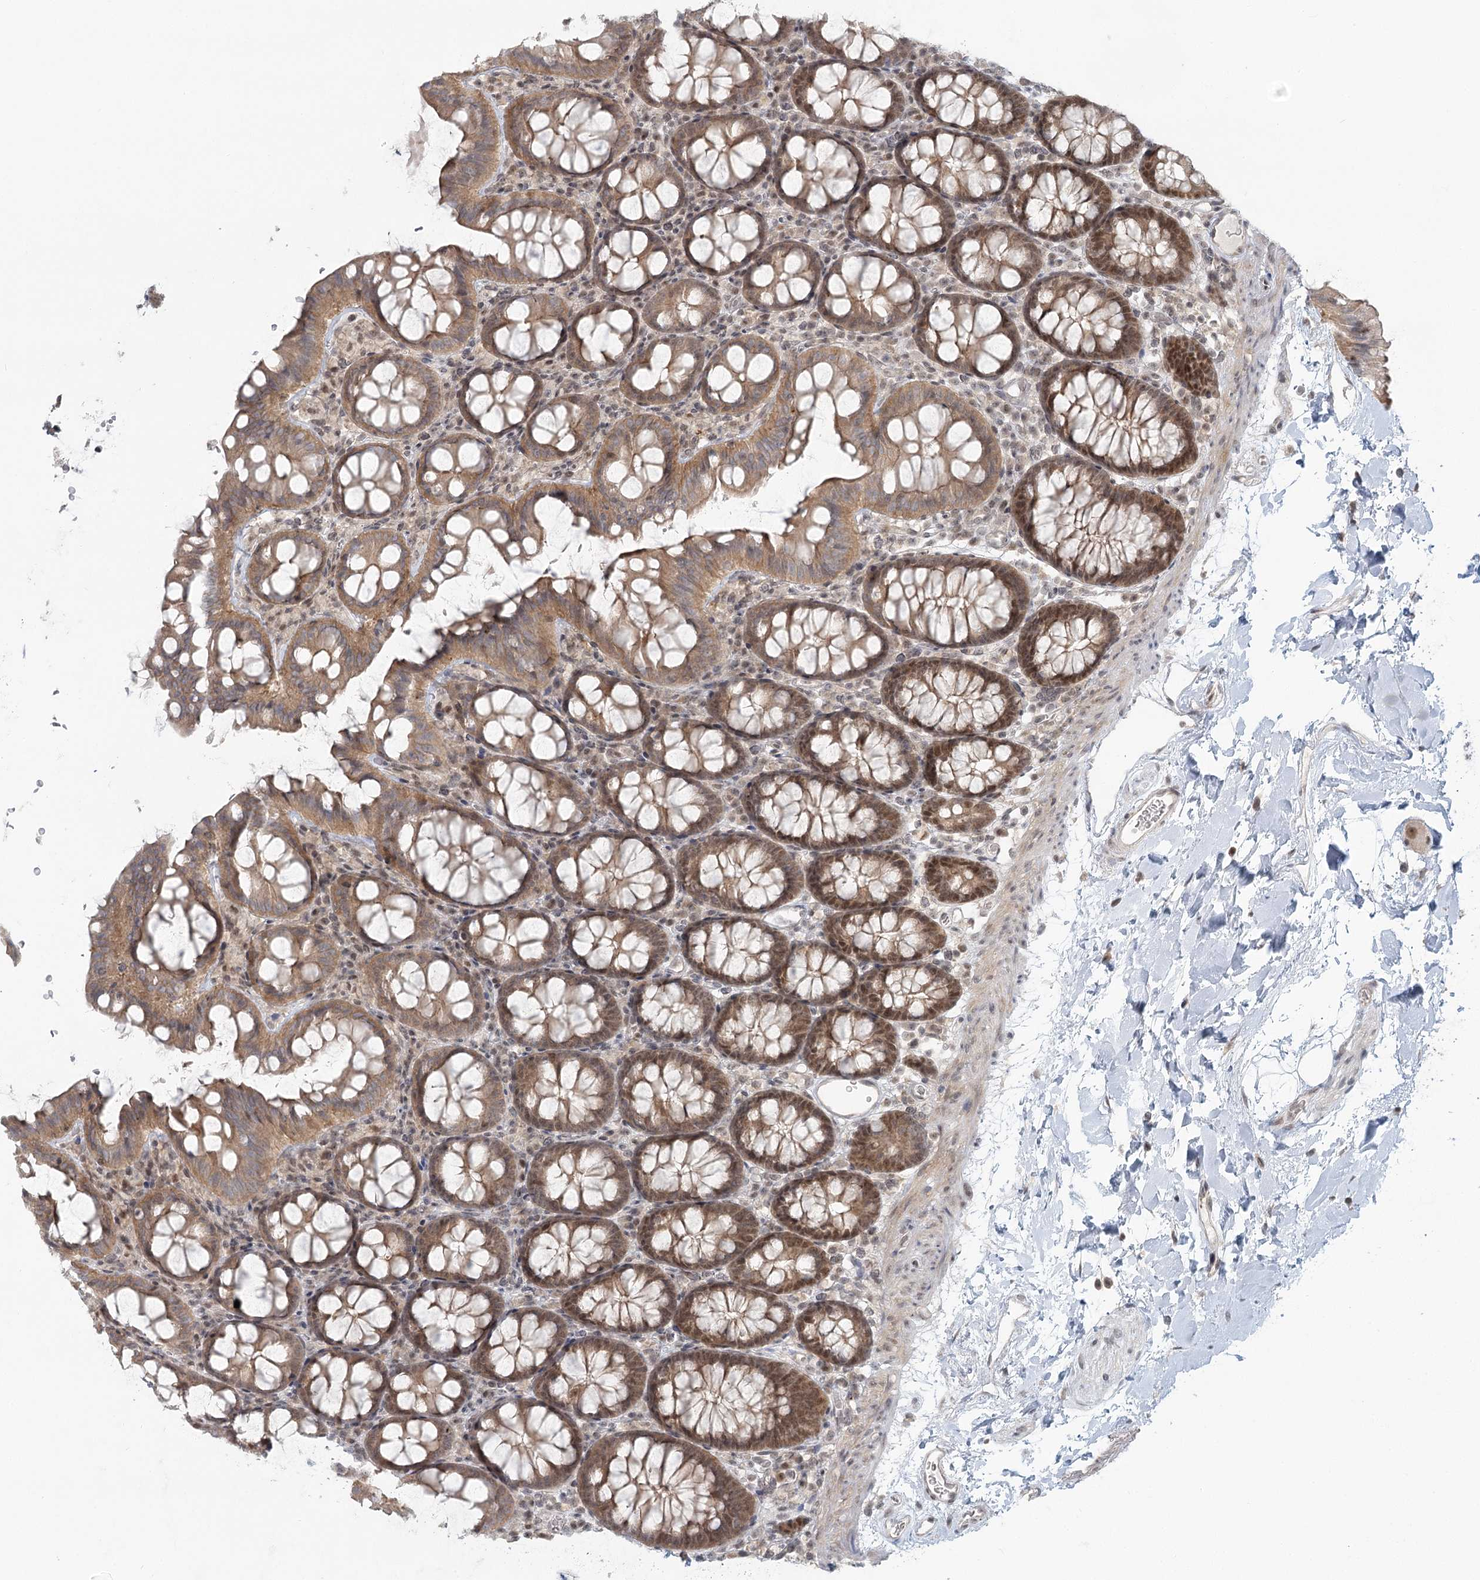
{"staining": {"intensity": "weak", "quantity": "25%-75%", "location": "cytoplasmic/membranous"}, "tissue": "colon", "cell_type": "Endothelial cells", "image_type": "normal", "snomed": [{"axis": "morphology", "description": "Normal tissue, NOS"}, {"axis": "topography", "description": "Colon"}], "caption": "DAB (3,3'-diaminobenzidine) immunohistochemical staining of unremarkable colon shows weak cytoplasmic/membranous protein positivity in about 25%-75% of endothelial cells. (DAB (3,3'-diaminobenzidine) = brown stain, brightfield microscopy at high magnification).", "gene": "R3HCC1L", "patient": {"sex": "male", "age": 75}}